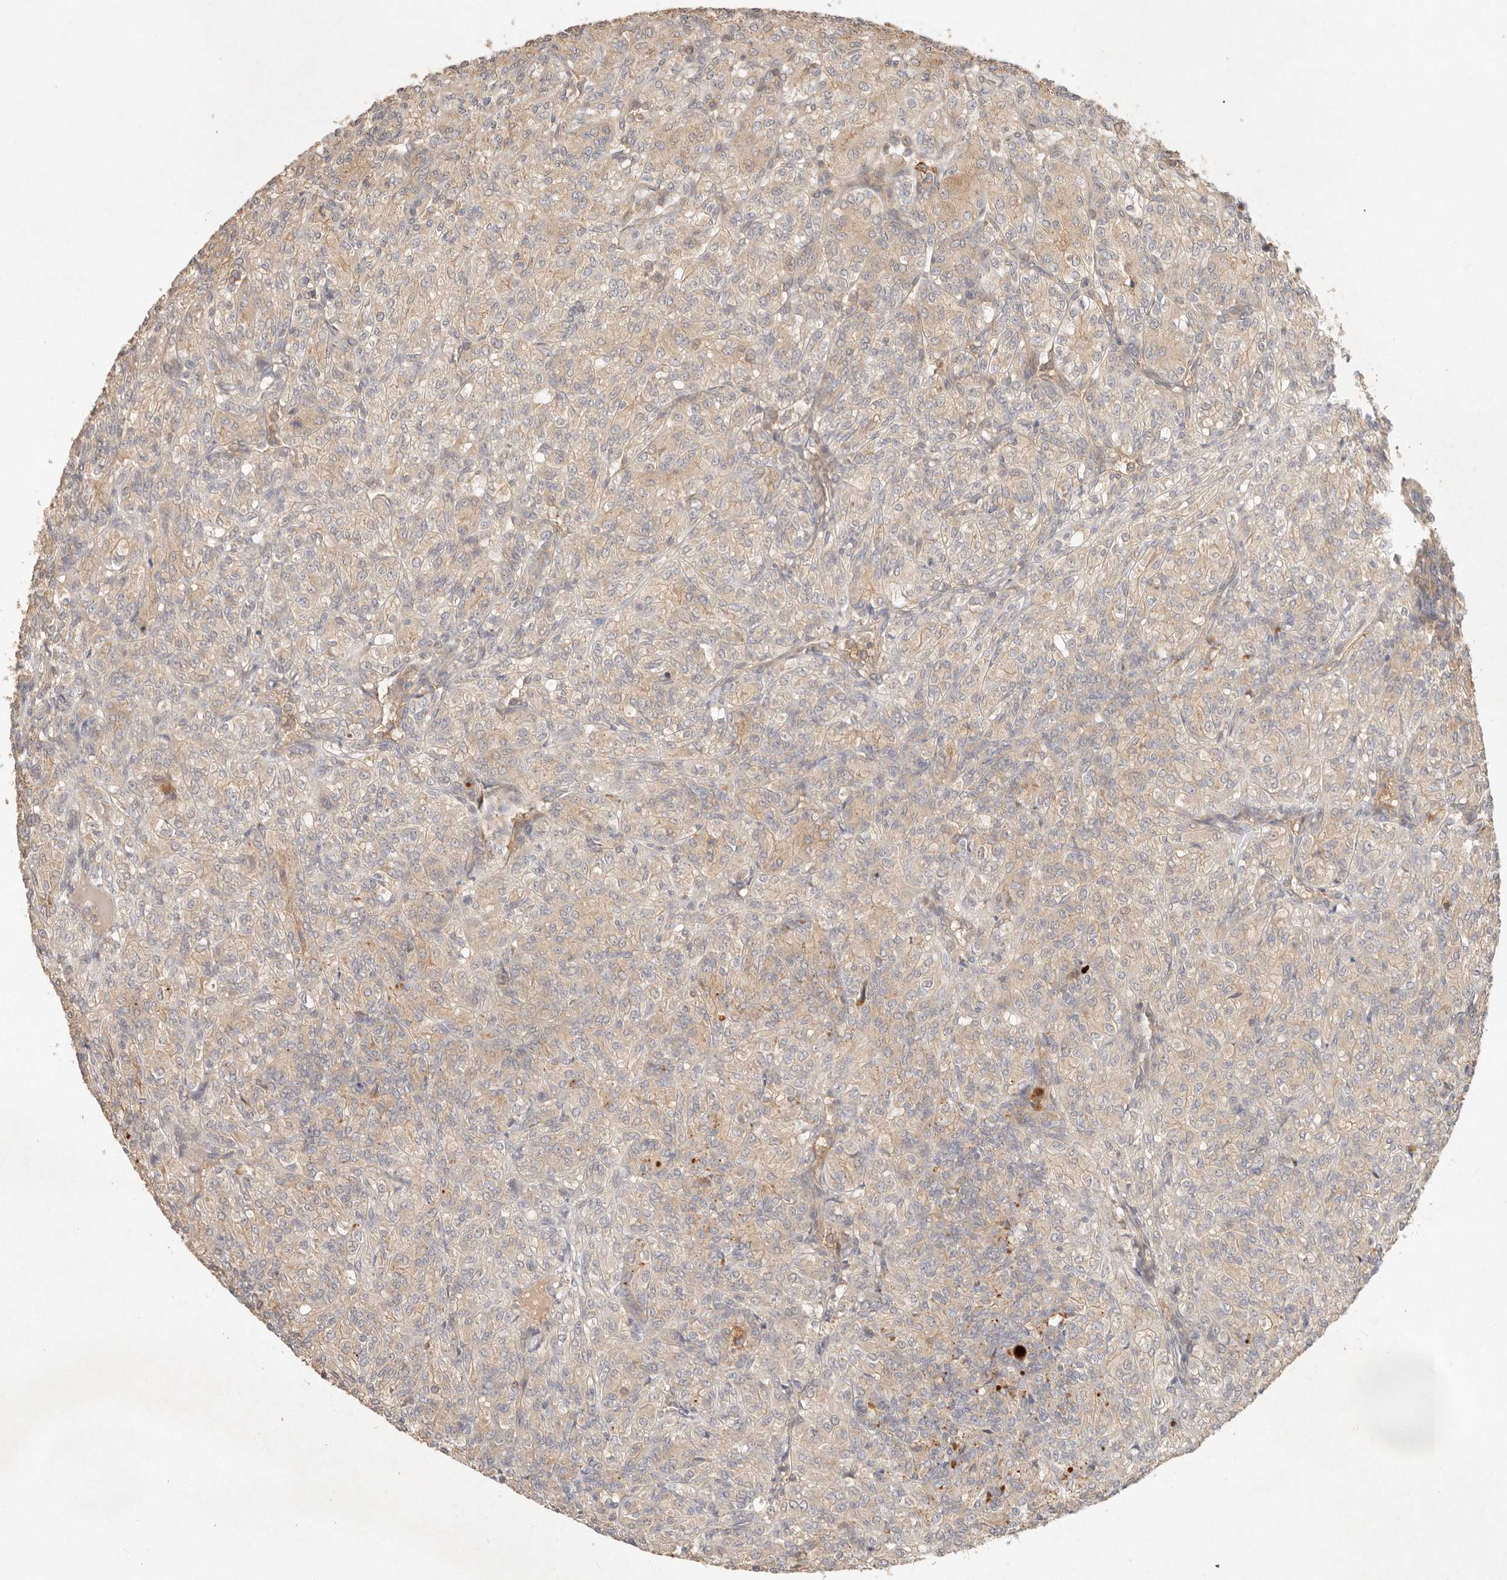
{"staining": {"intensity": "weak", "quantity": "25%-75%", "location": "cytoplasmic/membranous"}, "tissue": "renal cancer", "cell_type": "Tumor cells", "image_type": "cancer", "snomed": [{"axis": "morphology", "description": "Adenocarcinoma, NOS"}, {"axis": "topography", "description": "Kidney"}], "caption": "A low amount of weak cytoplasmic/membranous expression is seen in about 25%-75% of tumor cells in renal adenocarcinoma tissue. Using DAB (3,3'-diaminobenzidine) (brown) and hematoxylin (blue) stains, captured at high magnification using brightfield microscopy.", "gene": "HECTD3", "patient": {"sex": "male", "age": 77}}